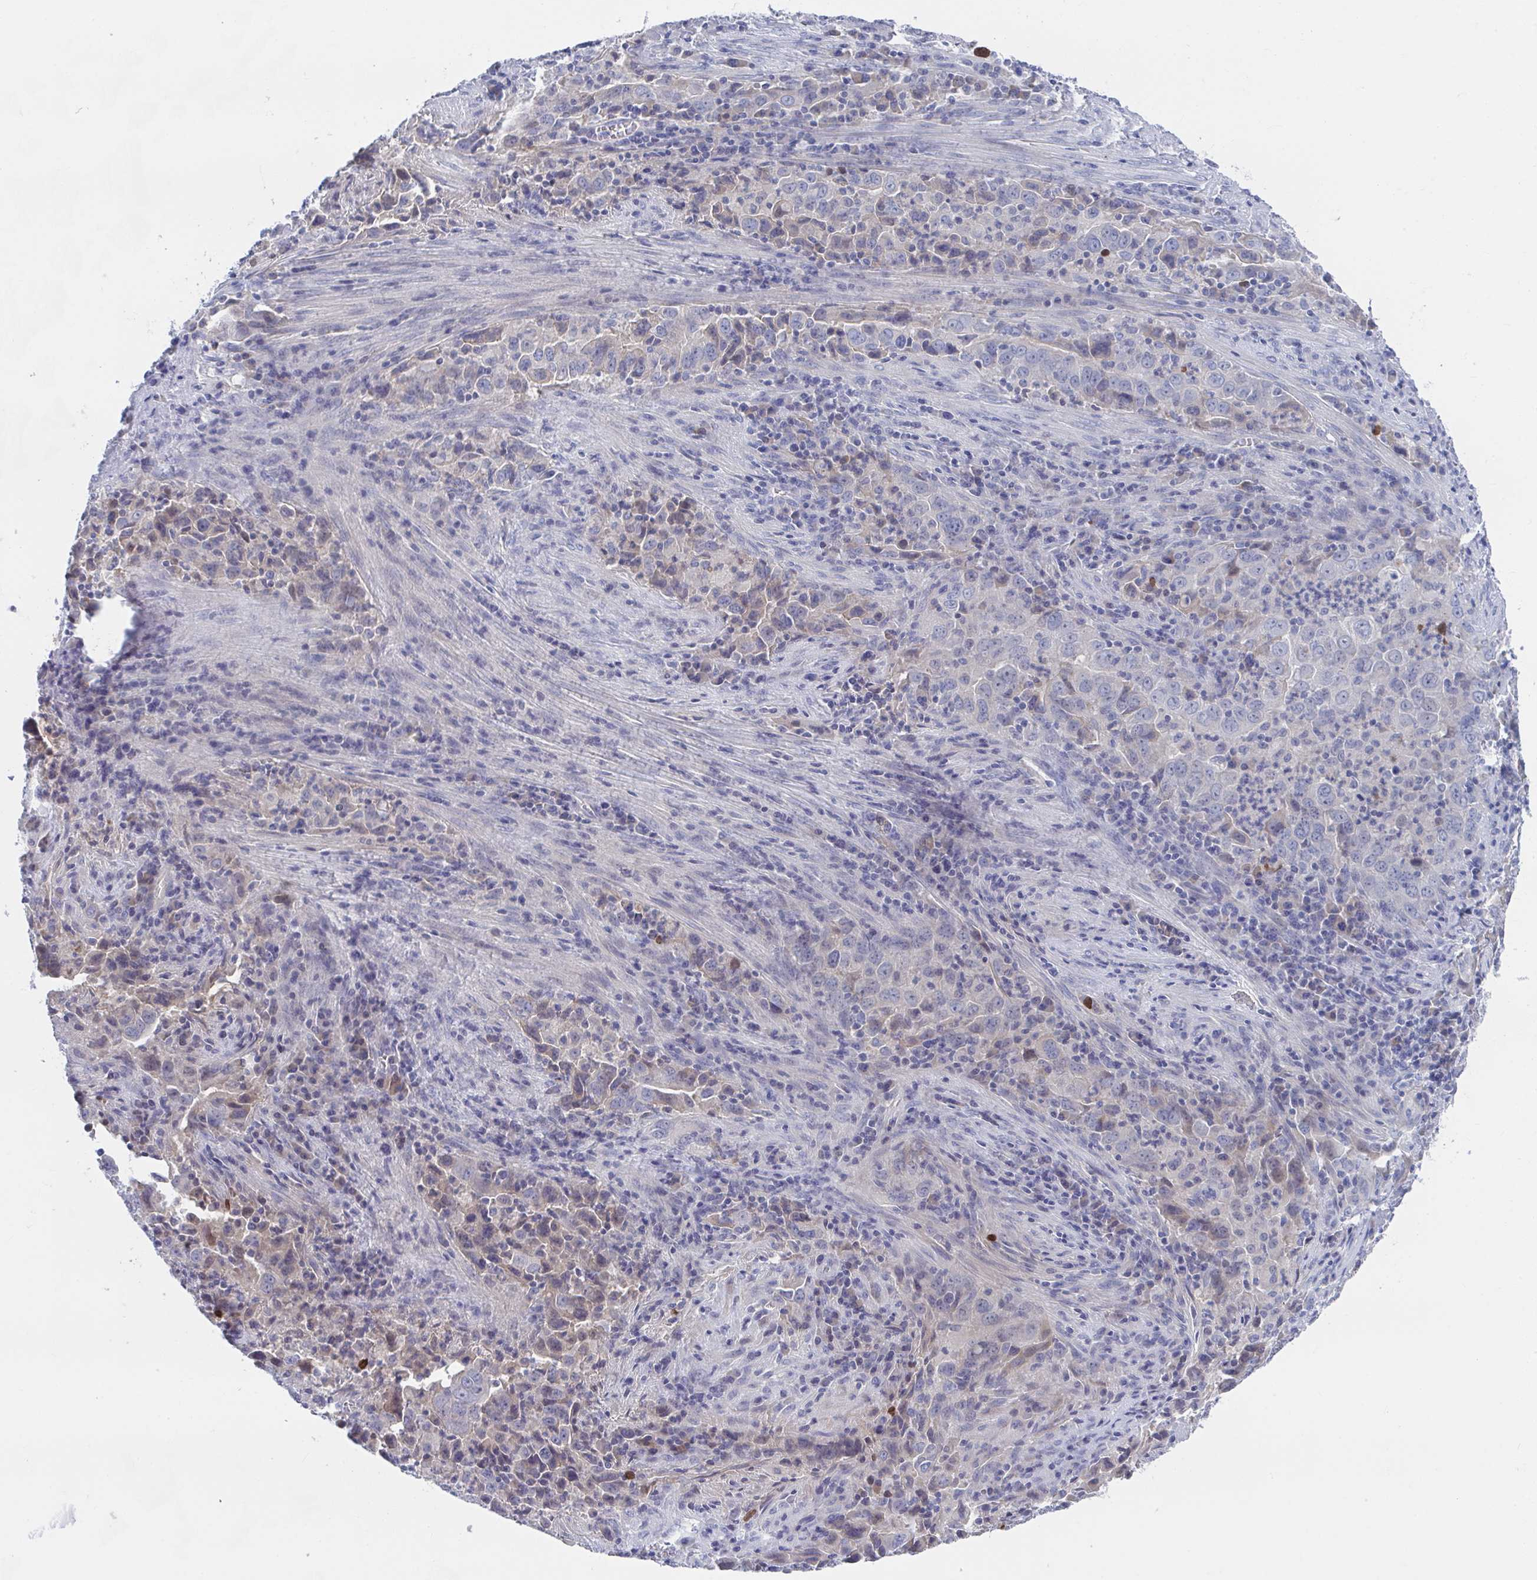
{"staining": {"intensity": "weak", "quantity": "<25%", "location": "cytoplasmic/membranous"}, "tissue": "lung cancer", "cell_type": "Tumor cells", "image_type": "cancer", "snomed": [{"axis": "morphology", "description": "Adenocarcinoma, NOS"}, {"axis": "topography", "description": "Lung"}], "caption": "Immunohistochemistry (IHC) of human lung cancer shows no staining in tumor cells. (DAB (3,3'-diaminobenzidine) immunohistochemistry (IHC), high magnification).", "gene": "TNFAIP6", "patient": {"sex": "male", "age": 67}}